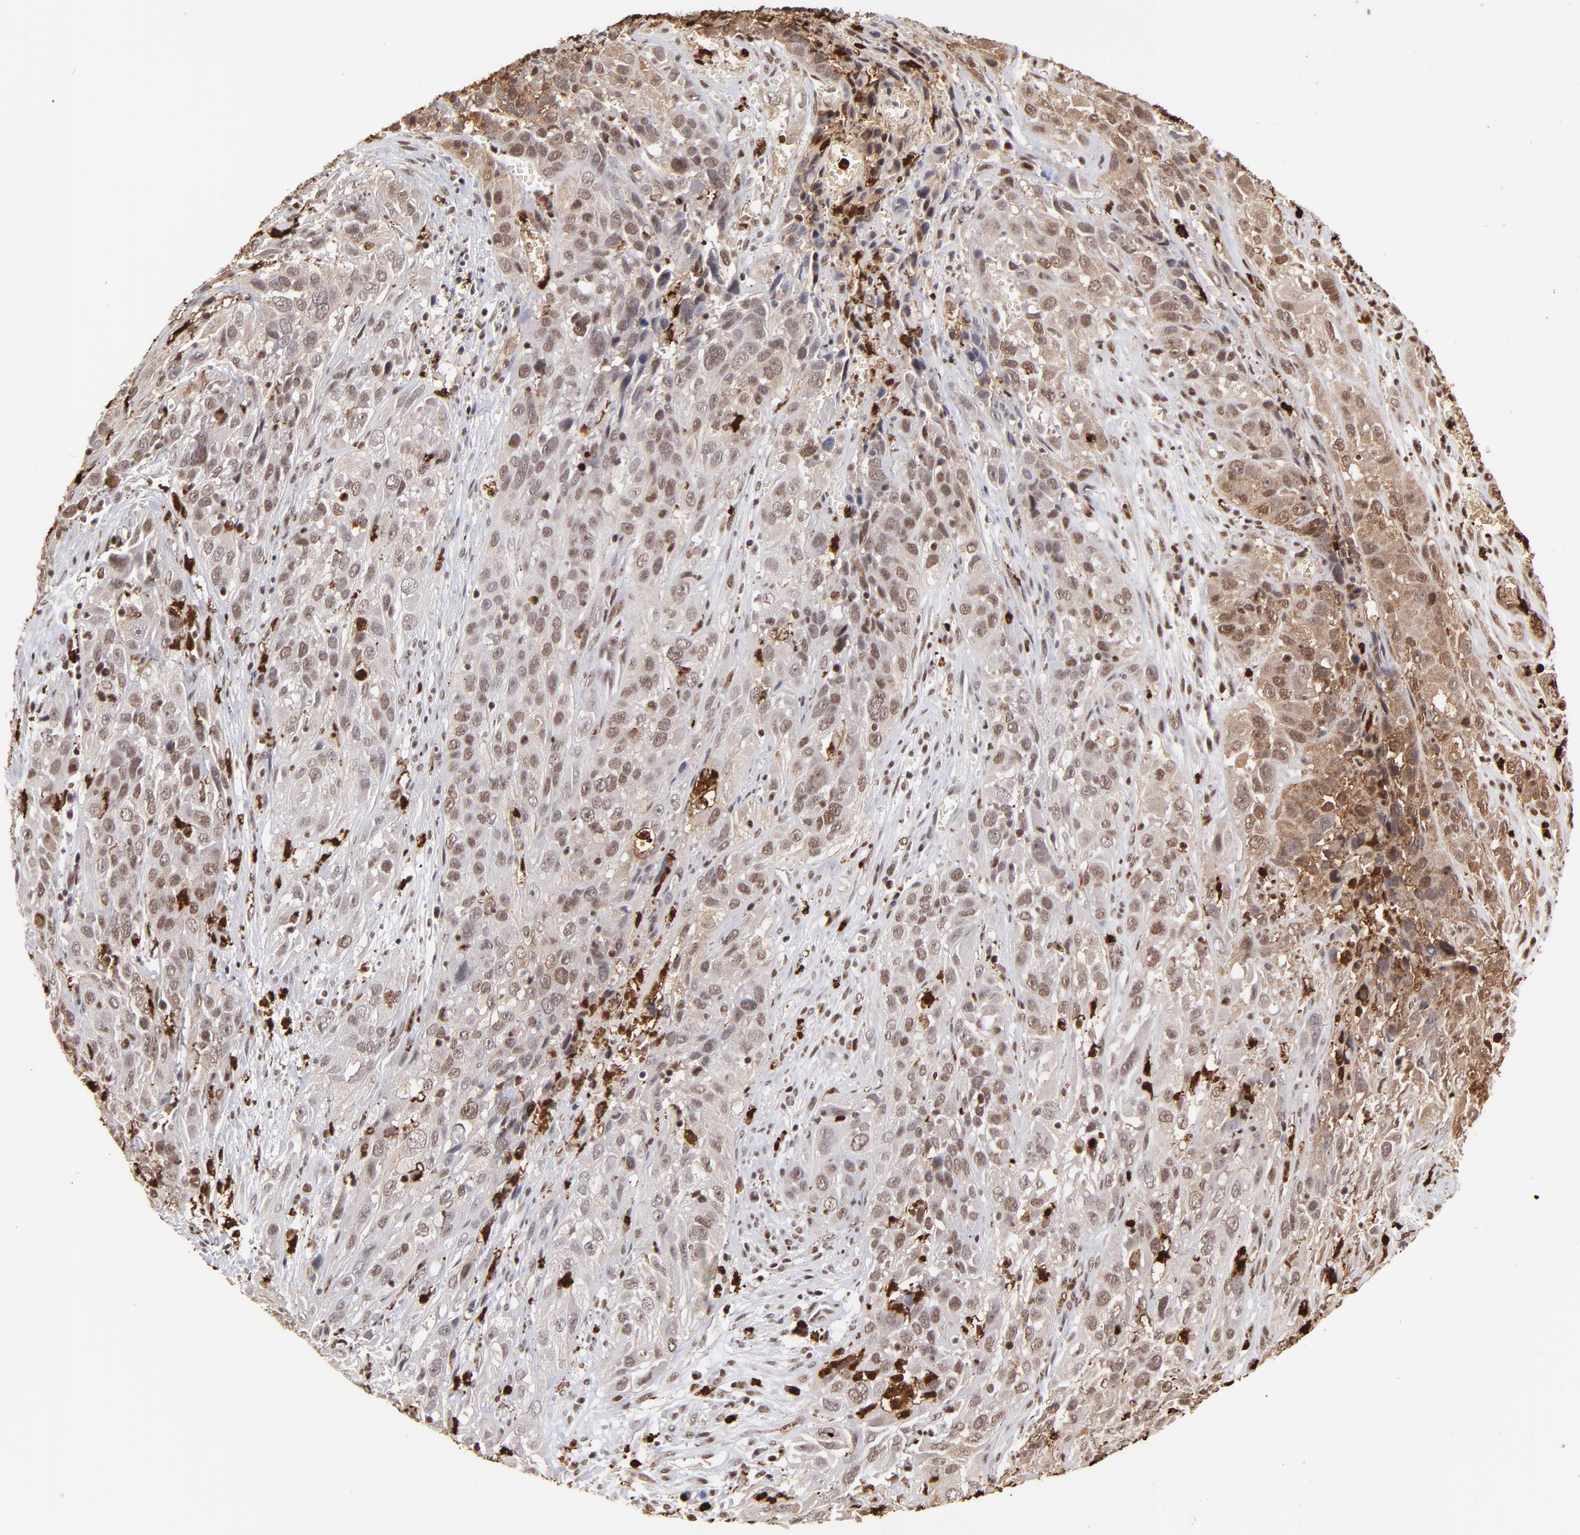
{"staining": {"intensity": "moderate", "quantity": ">75%", "location": "cytoplasmic/membranous,nuclear"}, "tissue": "cervical cancer", "cell_type": "Tumor cells", "image_type": "cancer", "snomed": [{"axis": "morphology", "description": "Squamous cell carcinoma, NOS"}, {"axis": "topography", "description": "Cervix"}], "caption": "Cervical squamous cell carcinoma tissue exhibits moderate cytoplasmic/membranous and nuclear positivity in approximately >75% of tumor cells, visualized by immunohistochemistry.", "gene": "ZFX", "patient": {"sex": "female", "age": 32}}